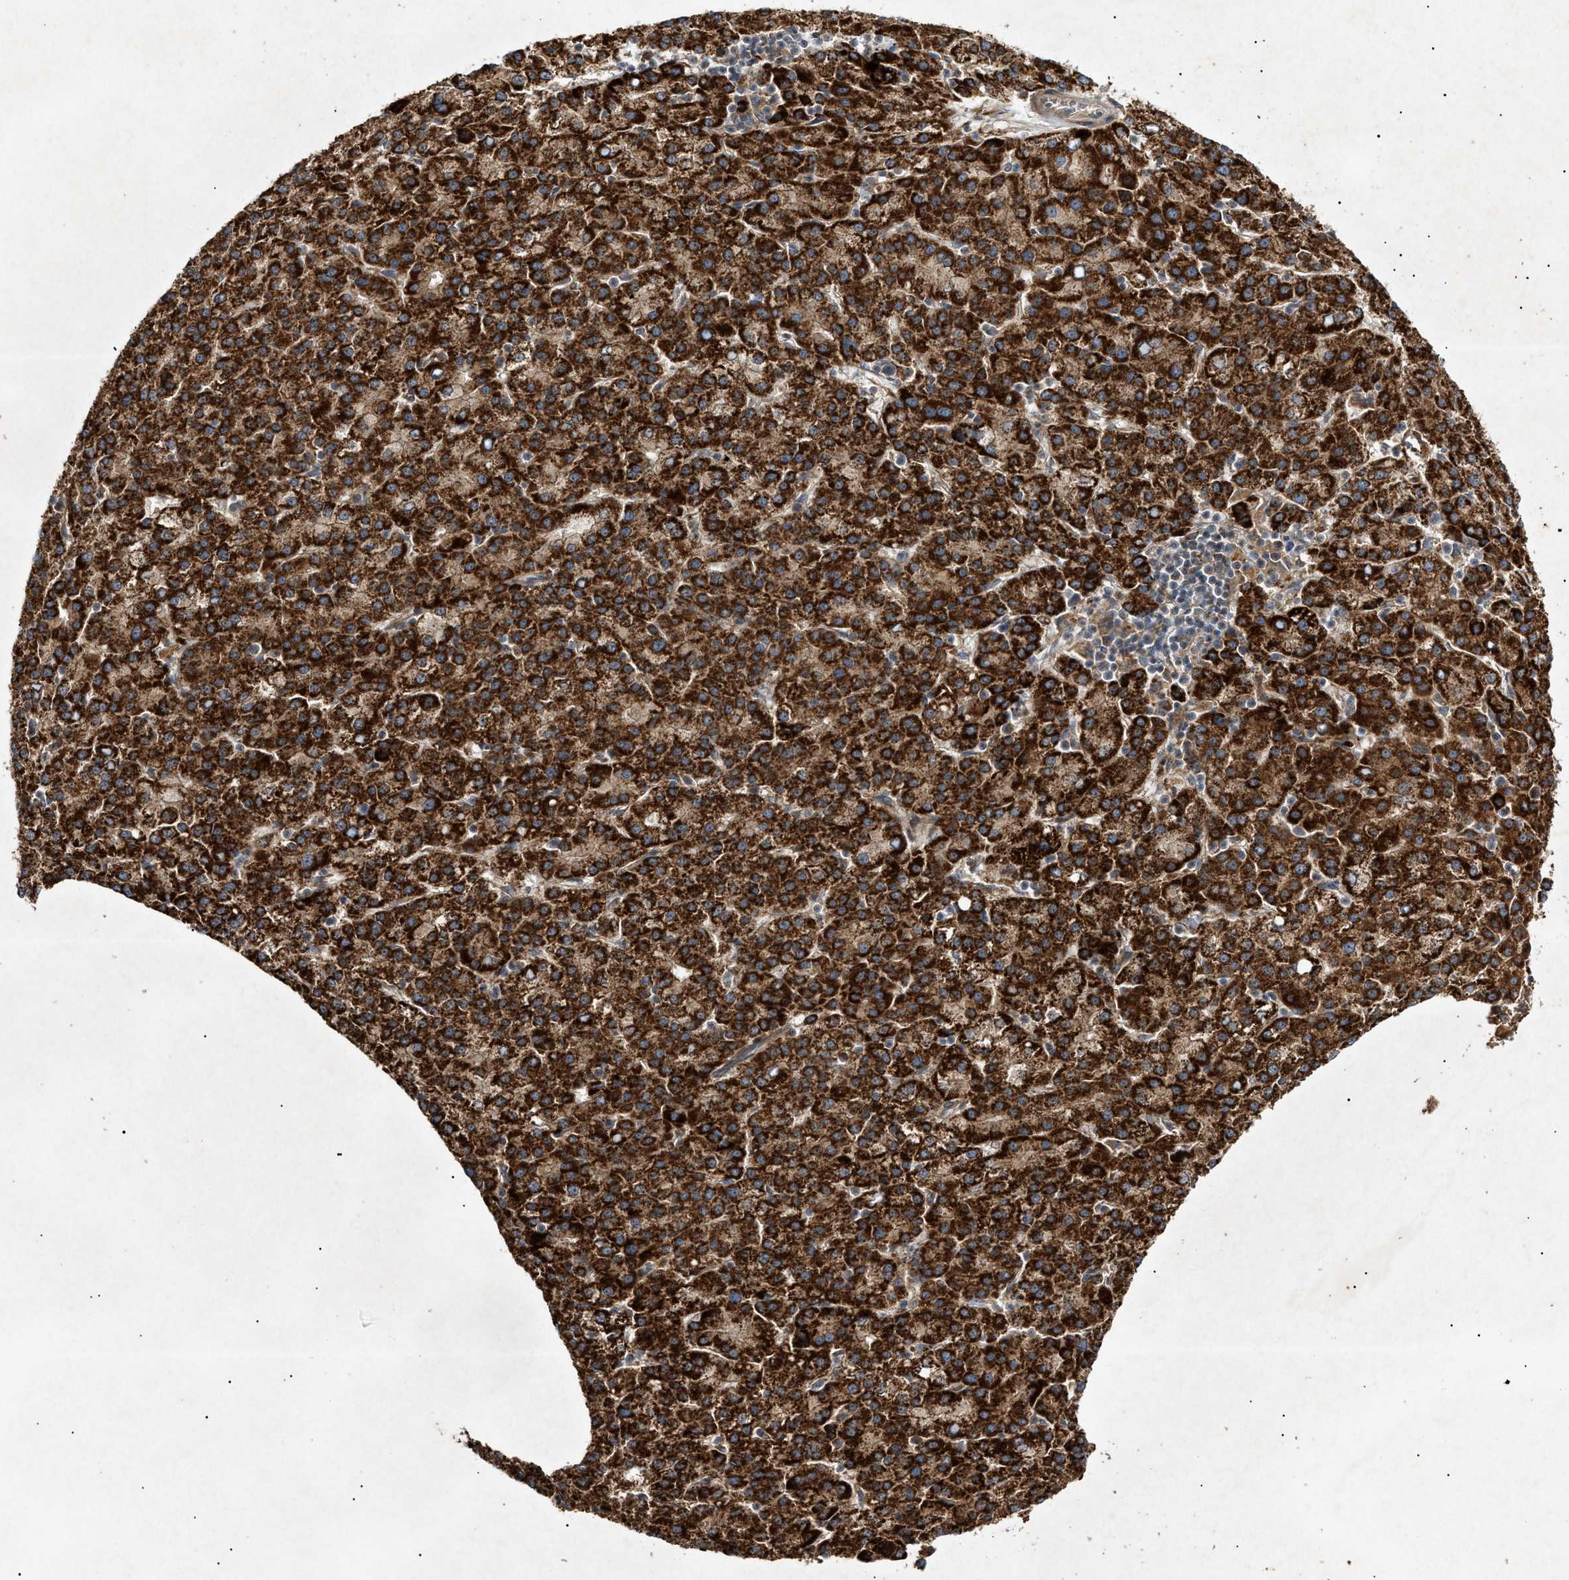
{"staining": {"intensity": "strong", "quantity": ">75%", "location": "cytoplasmic/membranous"}, "tissue": "liver cancer", "cell_type": "Tumor cells", "image_type": "cancer", "snomed": [{"axis": "morphology", "description": "Carcinoma, Hepatocellular, NOS"}, {"axis": "topography", "description": "Liver"}], "caption": "Immunohistochemistry image of neoplastic tissue: human liver cancer (hepatocellular carcinoma) stained using immunohistochemistry shows high levels of strong protein expression localized specifically in the cytoplasmic/membranous of tumor cells, appearing as a cytoplasmic/membranous brown color.", "gene": "MTCH1", "patient": {"sex": "female", "age": 58}}